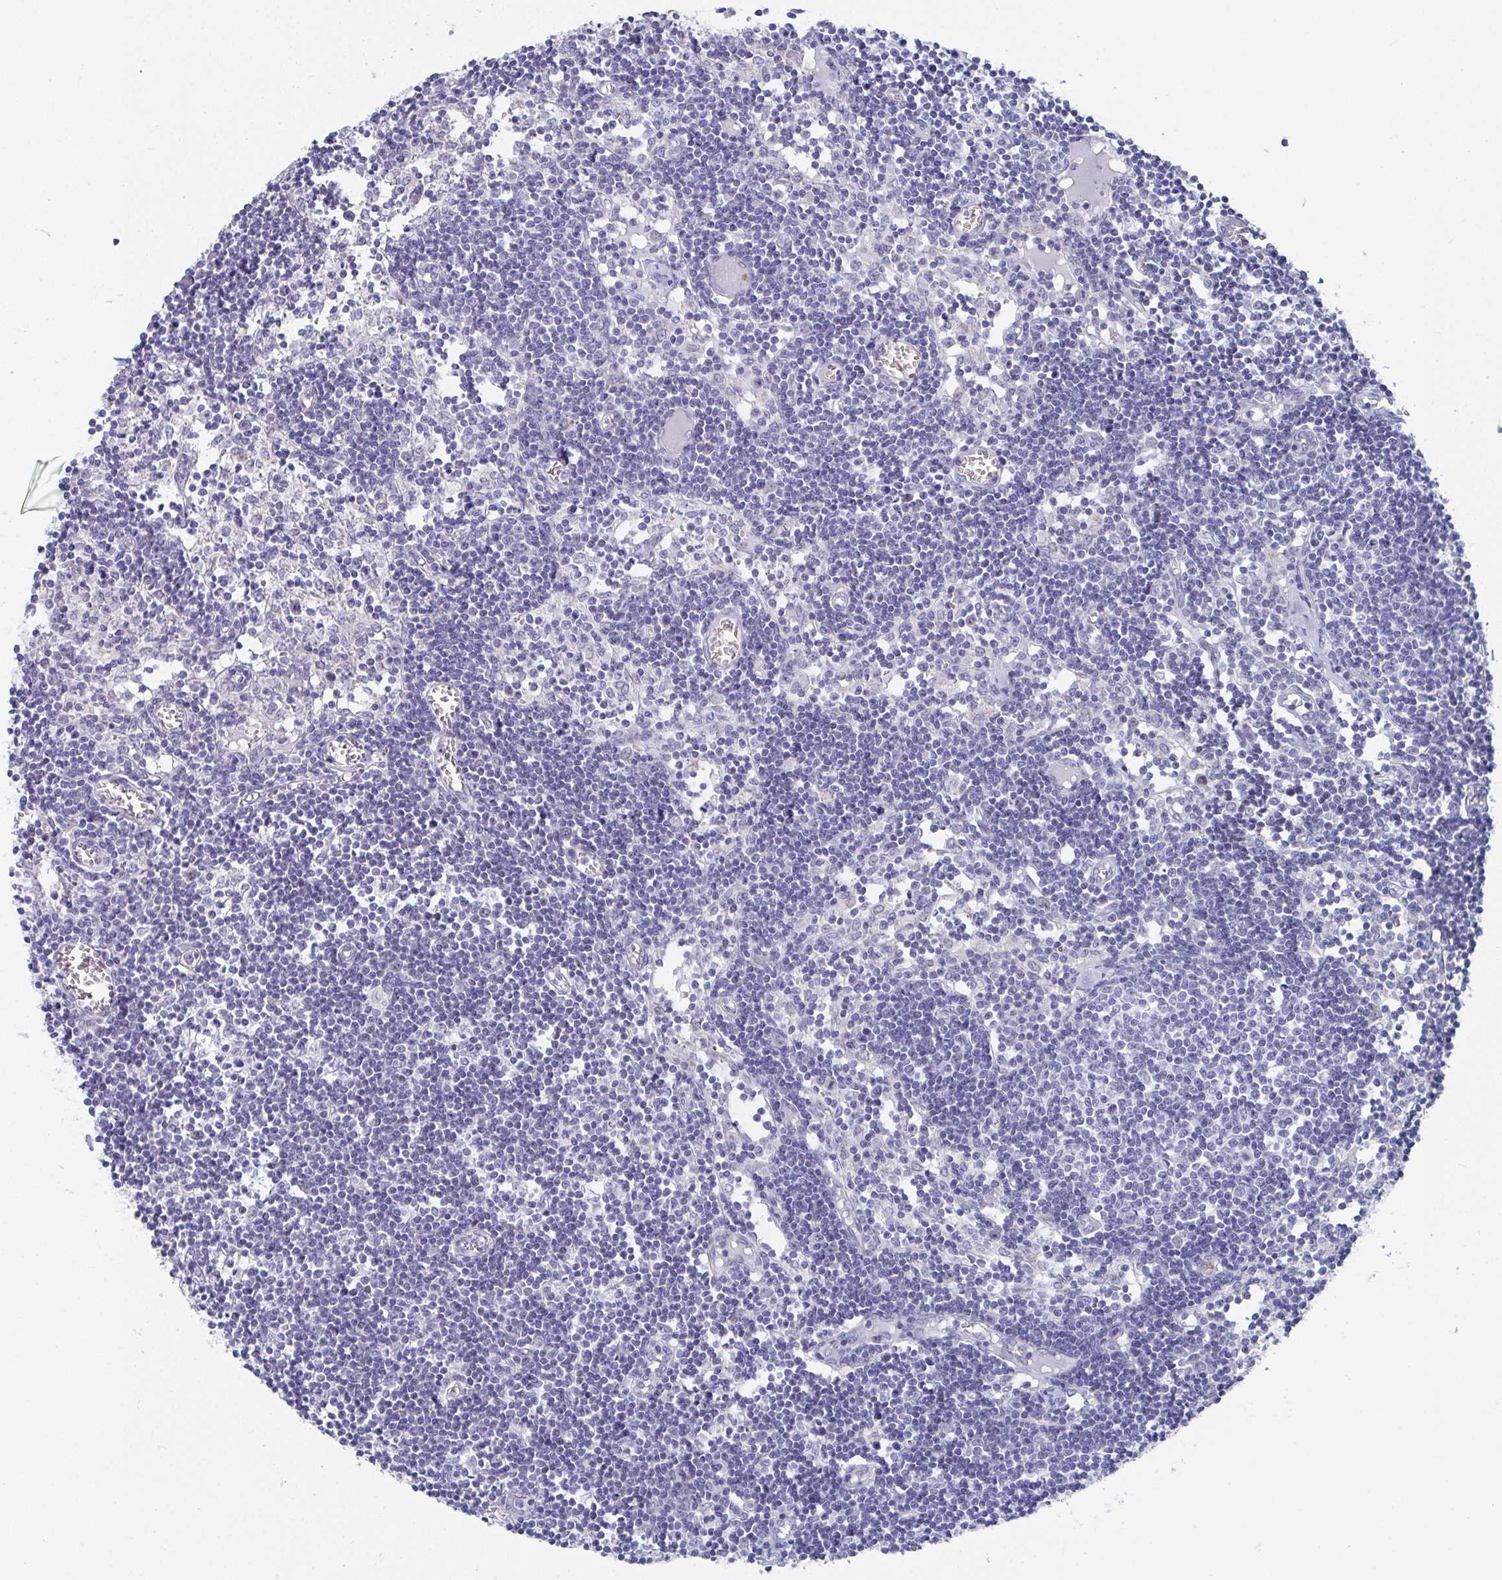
{"staining": {"intensity": "negative", "quantity": "none", "location": "none"}, "tissue": "lymph node", "cell_type": "Germinal center cells", "image_type": "normal", "snomed": [{"axis": "morphology", "description": "Normal tissue, NOS"}, {"axis": "topography", "description": "Lymph node"}], "caption": "Germinal center cells show no significant protein positivity in unremarkable lymph node. The staining was performed using DAB (3,3'-diaminobenzidine) to visualize the protein expression in brown, while the nuclei were stained in blue with hematoxylin (Magnification: 20x).", "gene": "ATP5F1C", "patient": {"sex": "female", "age": 11}}